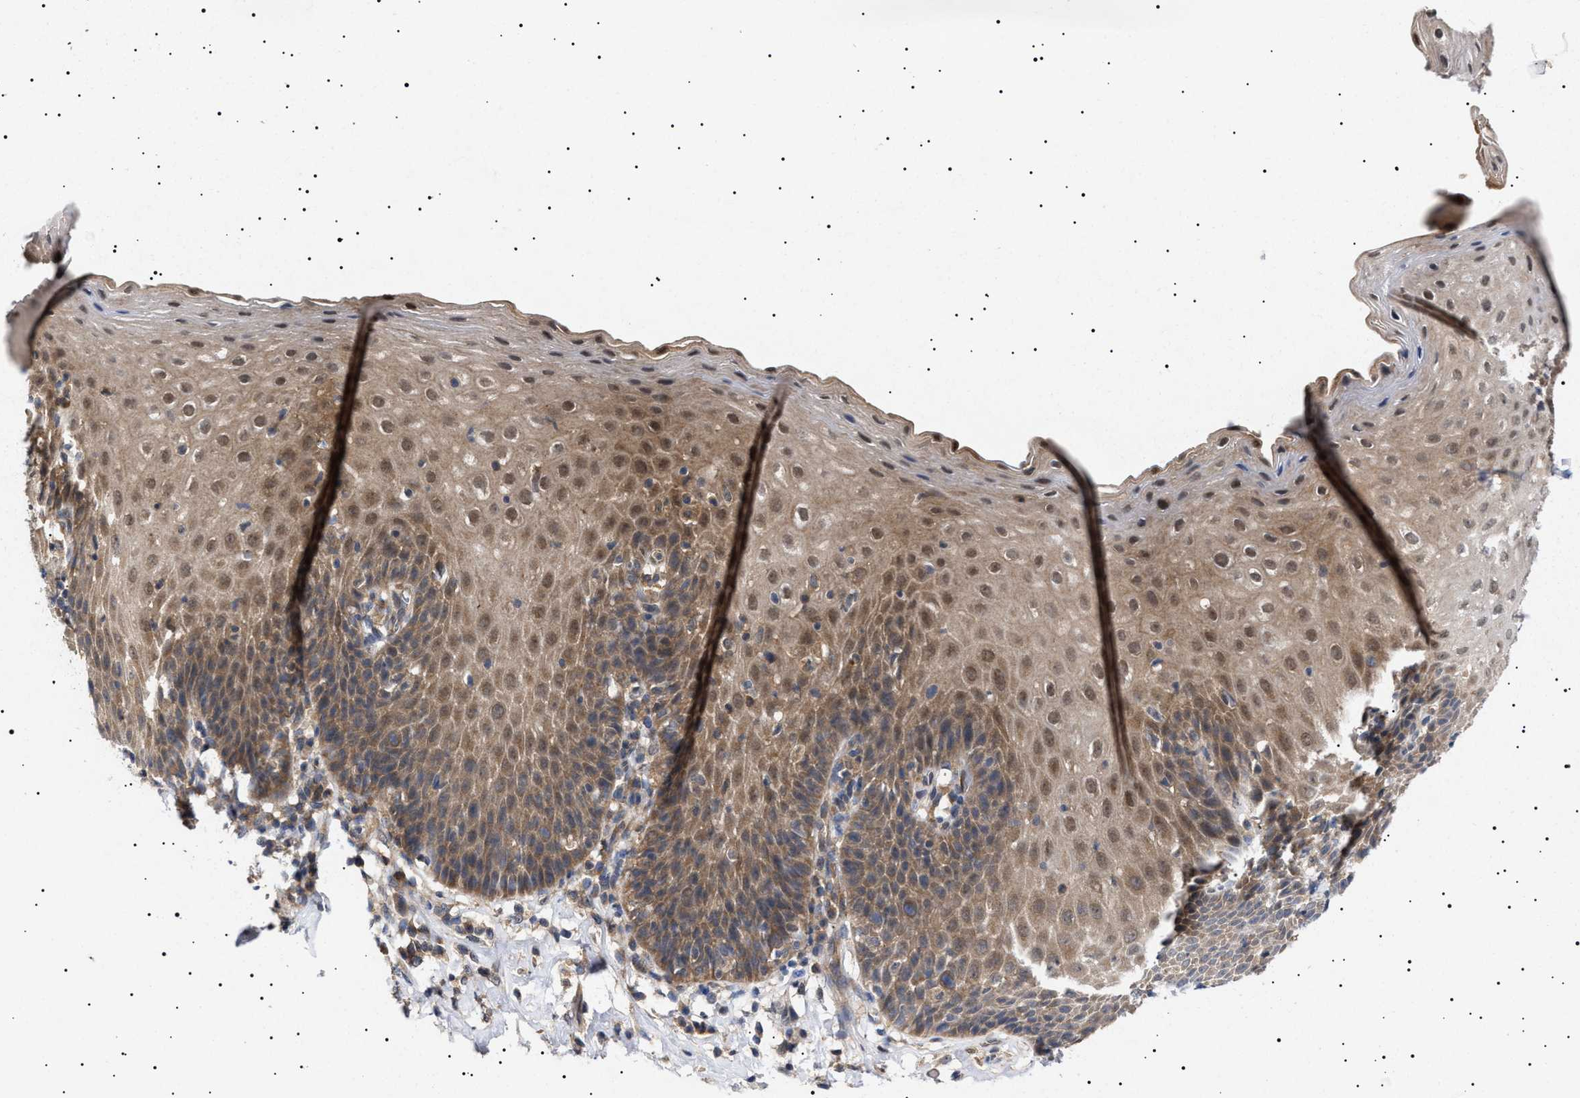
{"staining": {"intensity": "moderate", "quantity": ">75%", "location": "cytoplasmic/membranous,nuclear"}, "tissue": "esophagus", "cell_type": "Squamous epithelial cells", "image_type": "normal", "snomed": [{"axis": "morphology", "description": "Normal tissue, NOS"}, {"axis": "topography", "description": "Esophagus"}], "caption": "An image of human esophagus stained for a protein exhibits moderate cytoplasmic/membranous,nuclear brown staining in squamous epithelial cells. (DAB IHC with brightfield microscopy, high magnification).", "gene": "NPLOC4", "patient": {"sex": "female", "age": 61}}